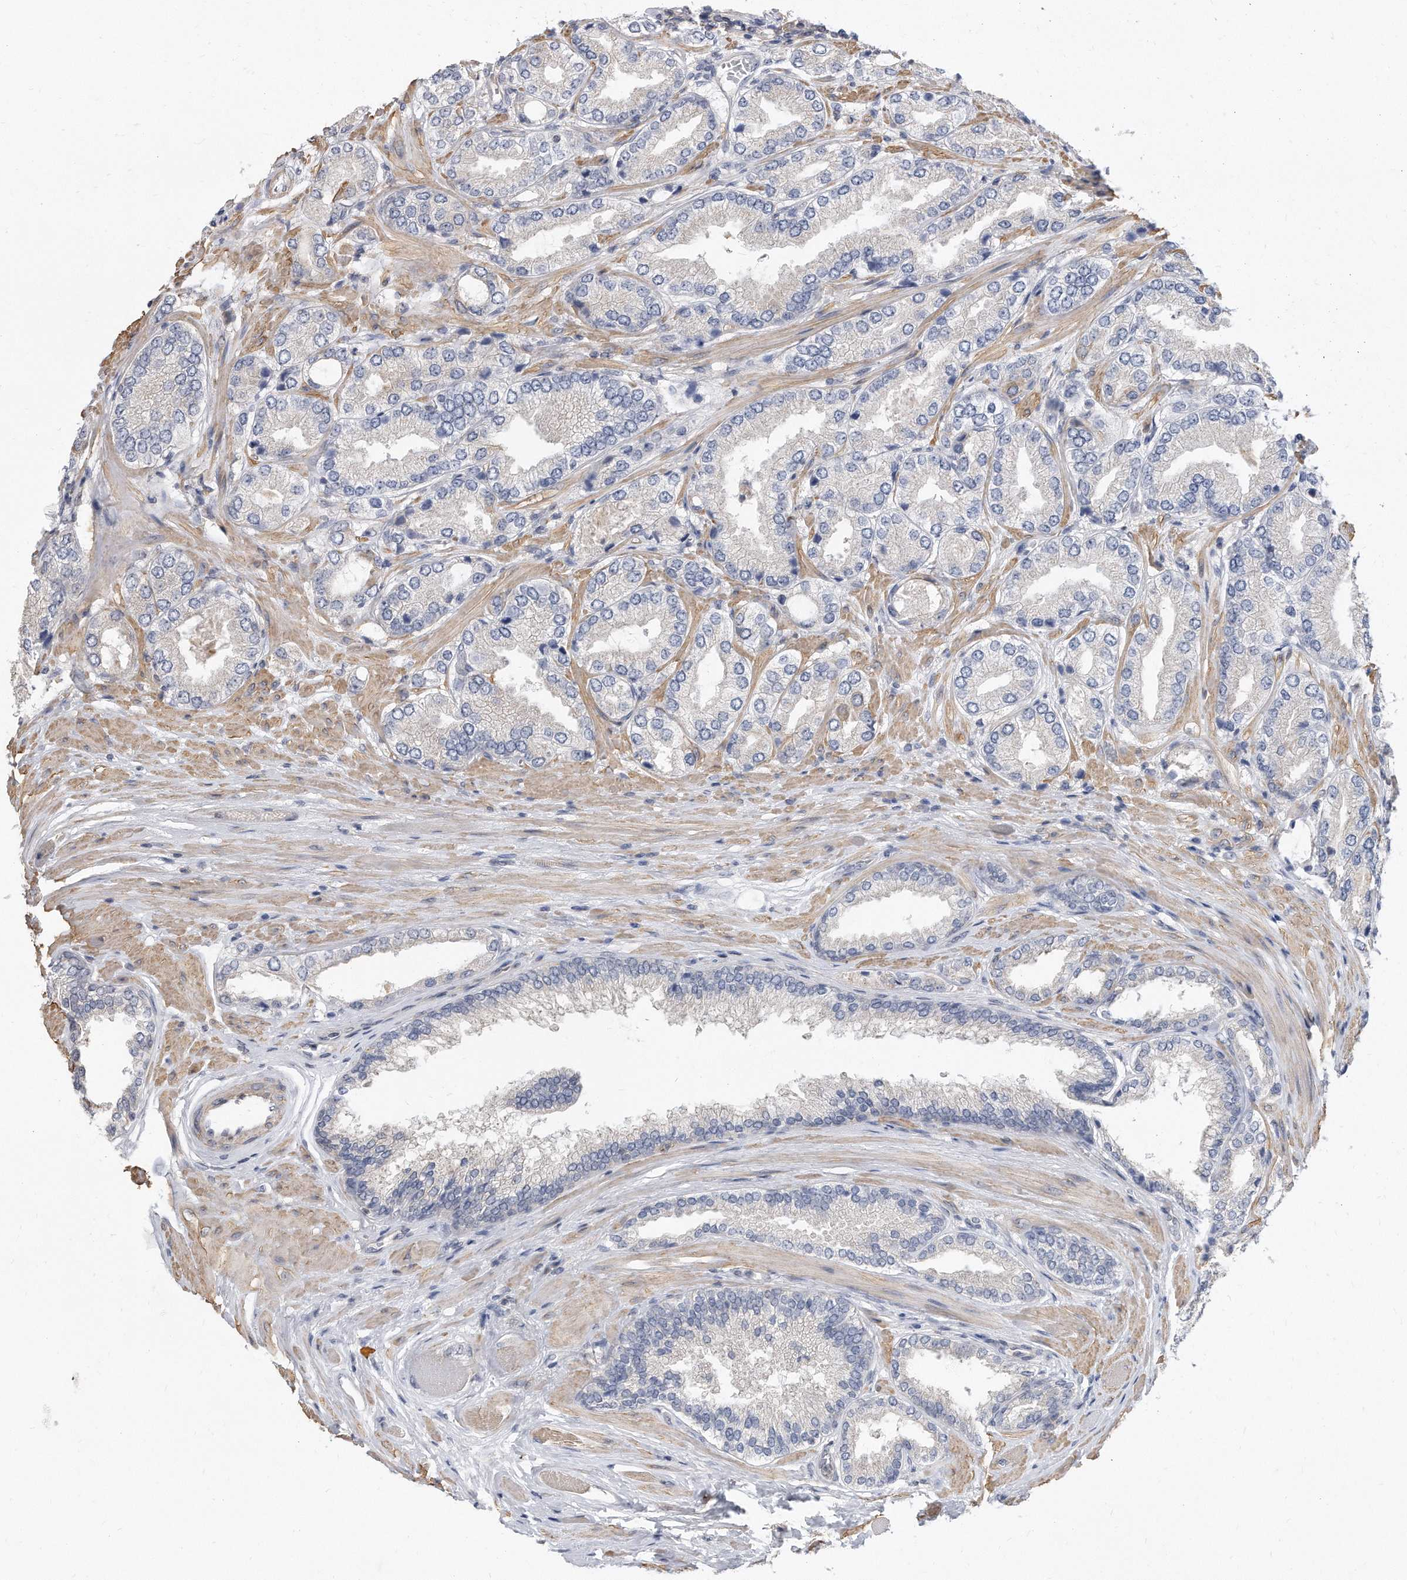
{"staining": {"intensity": "negative", "quantity": "none", "location": "none"}, "tissue": "prostate cancer", "cell_type": "Tumor cells", "image_type": "cancer", "snomed": [{"axis": "morphology", "description": "Adenocarcinoma, Low grade"}, {"axis": "topography", "description": "Prostate"}], "caption": "Prostate cancer was stained to show a protein in brown. There is no significant staining in tumor cells.", "gene": "TCP1", "patient": {"sex": "male", "age": 62}}